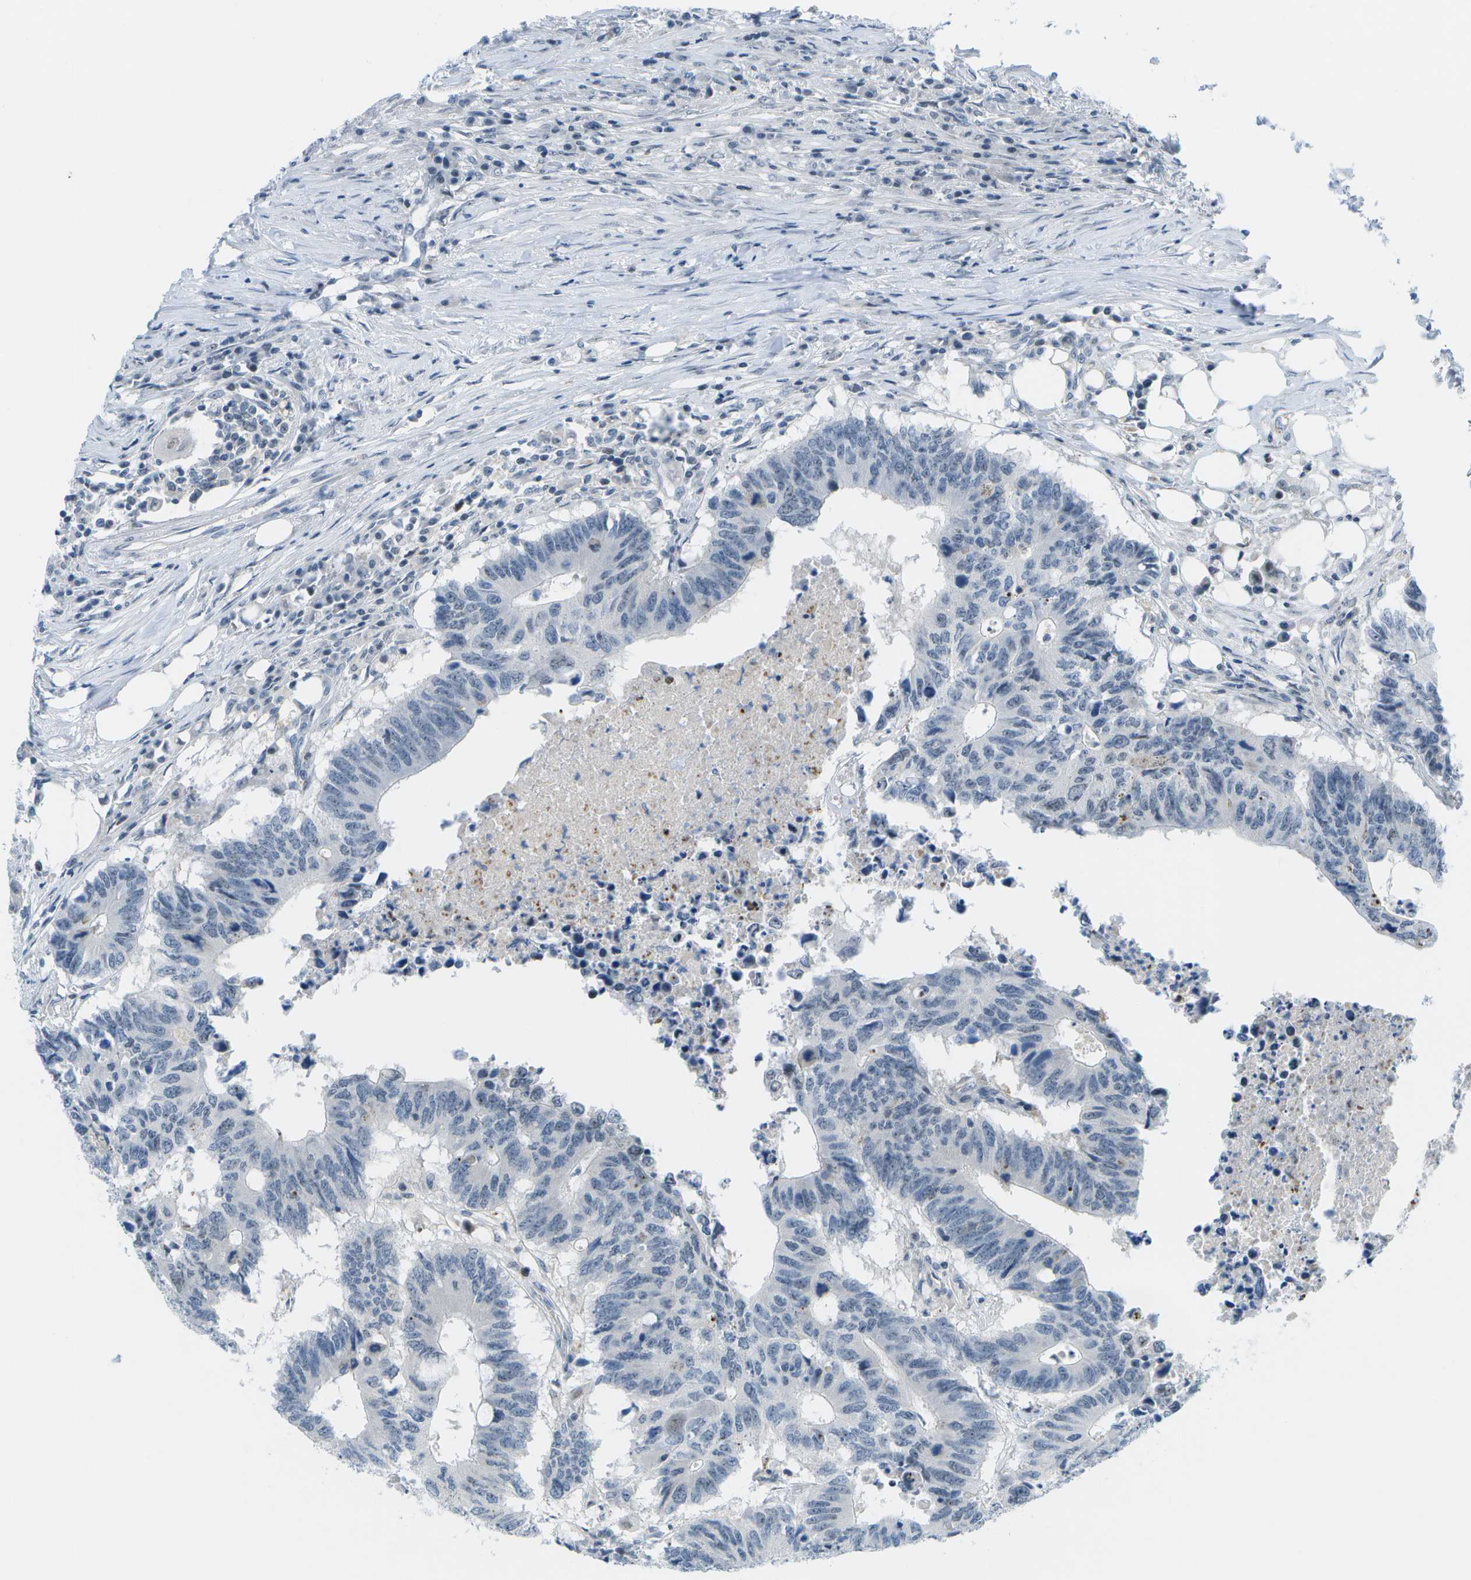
{"staining": {"intensity": "weak", "quantity": "<25%", "location": "nuclear"}, "tissue": "colorectal cancer", "cell_type": "Tumor cells", "image_type": "cancer", "snomed": [{"axis": "morphology", "description": "Adenocarcinoma, NOS"}, {"axis": "topography", "description": "Colon"}], "caption": "Colorectal cancer stained for a protein using IHC demonstrates no positivity tumor cells.", "gene": "PITHD1", "patient": {"sex": "male", "age": 71}}